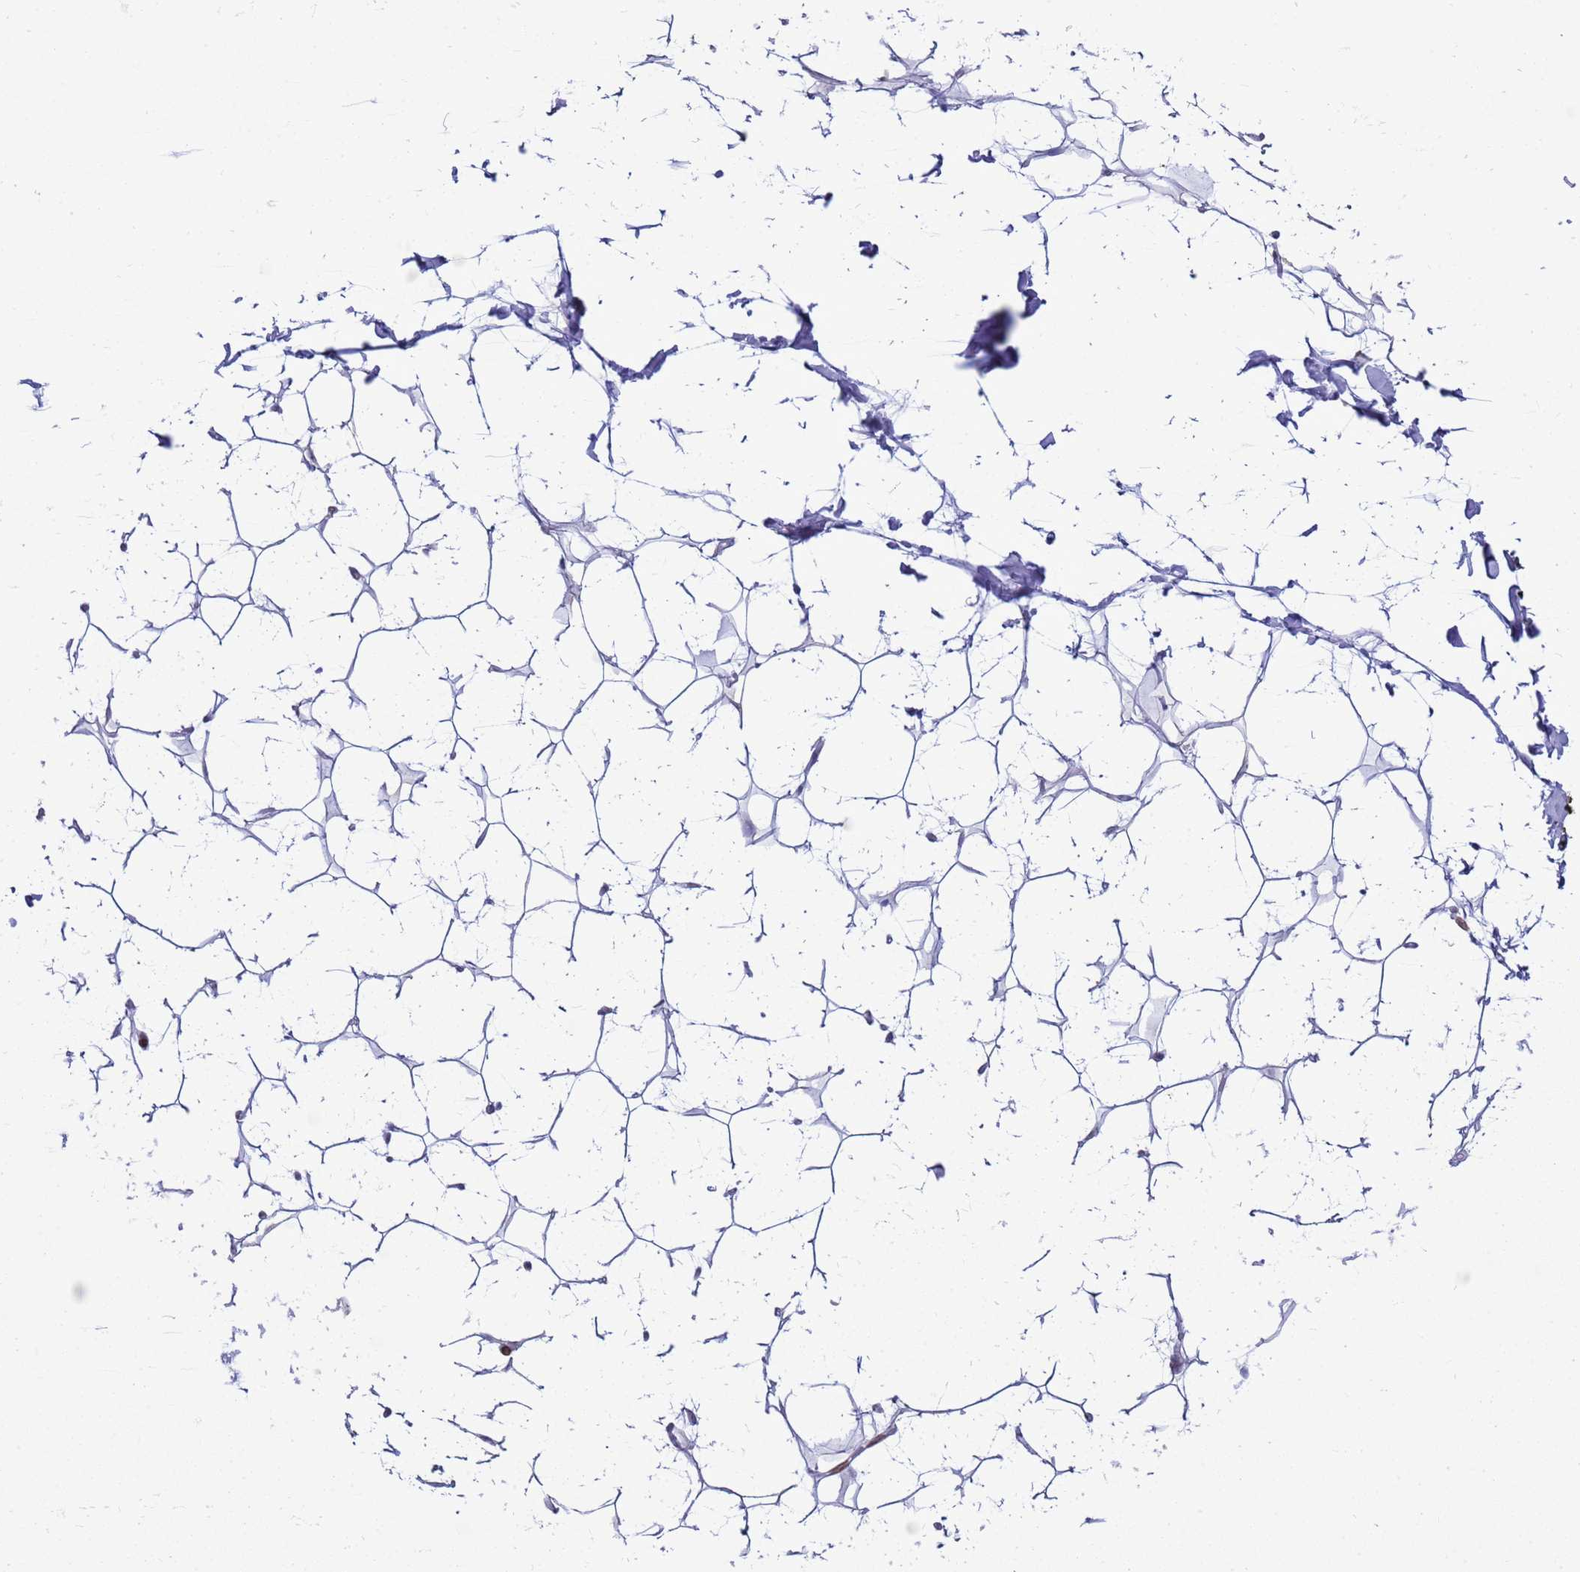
{"staining": {"intensity": "negative", "quantity": "none", "location": "none"}, "tissue": "adipose tissue", "cell_type": "Adipocytes", "image_type": "normal", "snomed": [{"axis": "morphology", "description": "Normal tissue, NOS"}, {"axis": "topography", "description": "Breast"}], "caption": "High power microscopy photomicrograph of an IHC histopathology image of unremarkable adipose tissue, revealing no significant staining in adipocytes.", "gene": "DHX37", "patient": {"sex": "female", "age": 26}}